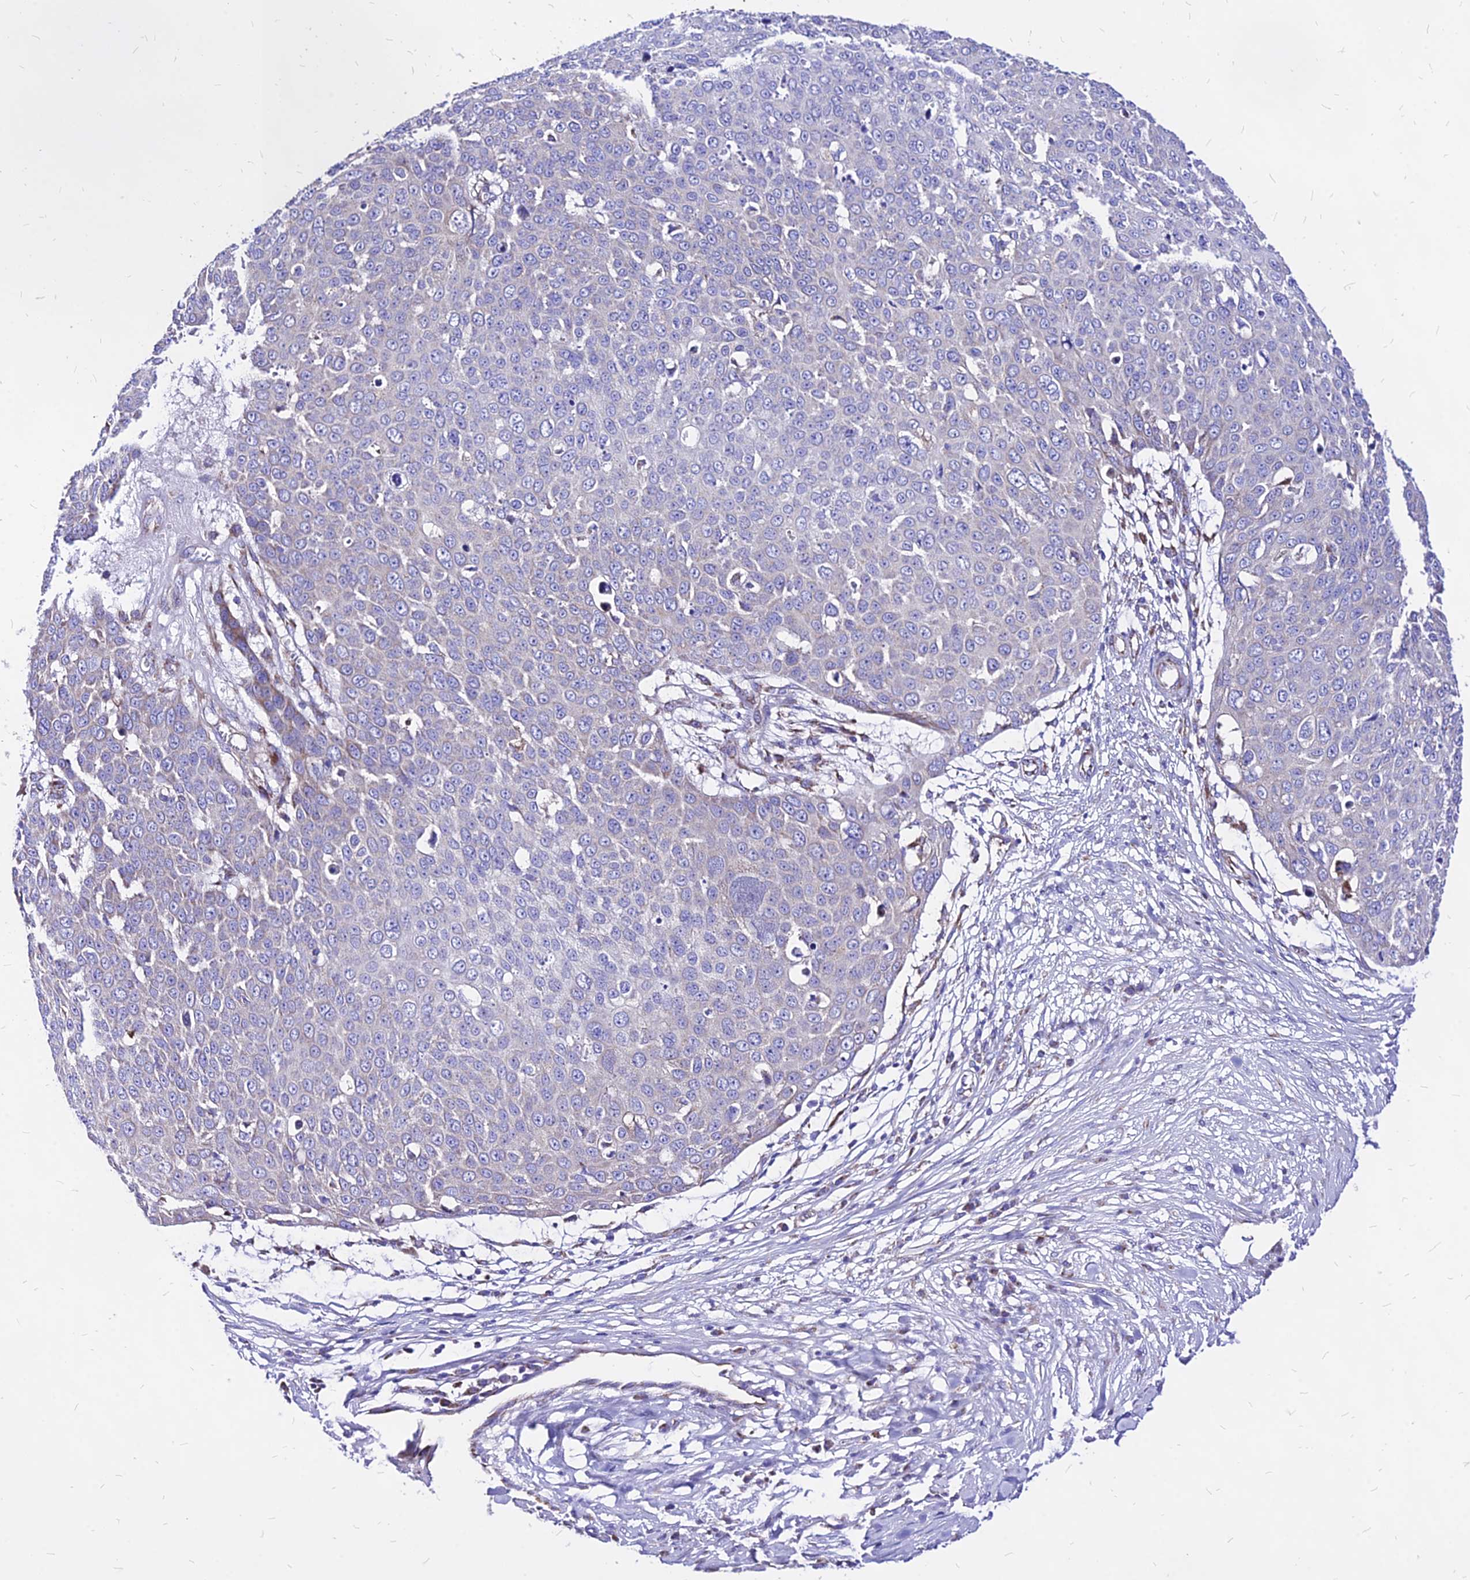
{"staining": {"intensity": "negative", "quantity": "none", "location": "none"}, "tissue": "skin cancer", "cell_type": "Tumor cells", "image_type": "cancer", "snomed": [{"axis": "morphology", "description": "Squamous cell carcinoma, NOS"}, {"axis": "topography", "description": "Skin"}], "caption": "An image of squamous cell carcinoma (skin) stained for a protein demonstrates no brown staining in tumor cells.", "gene": "MRPL3", "patient": {"sex": "male", "age": 71}}